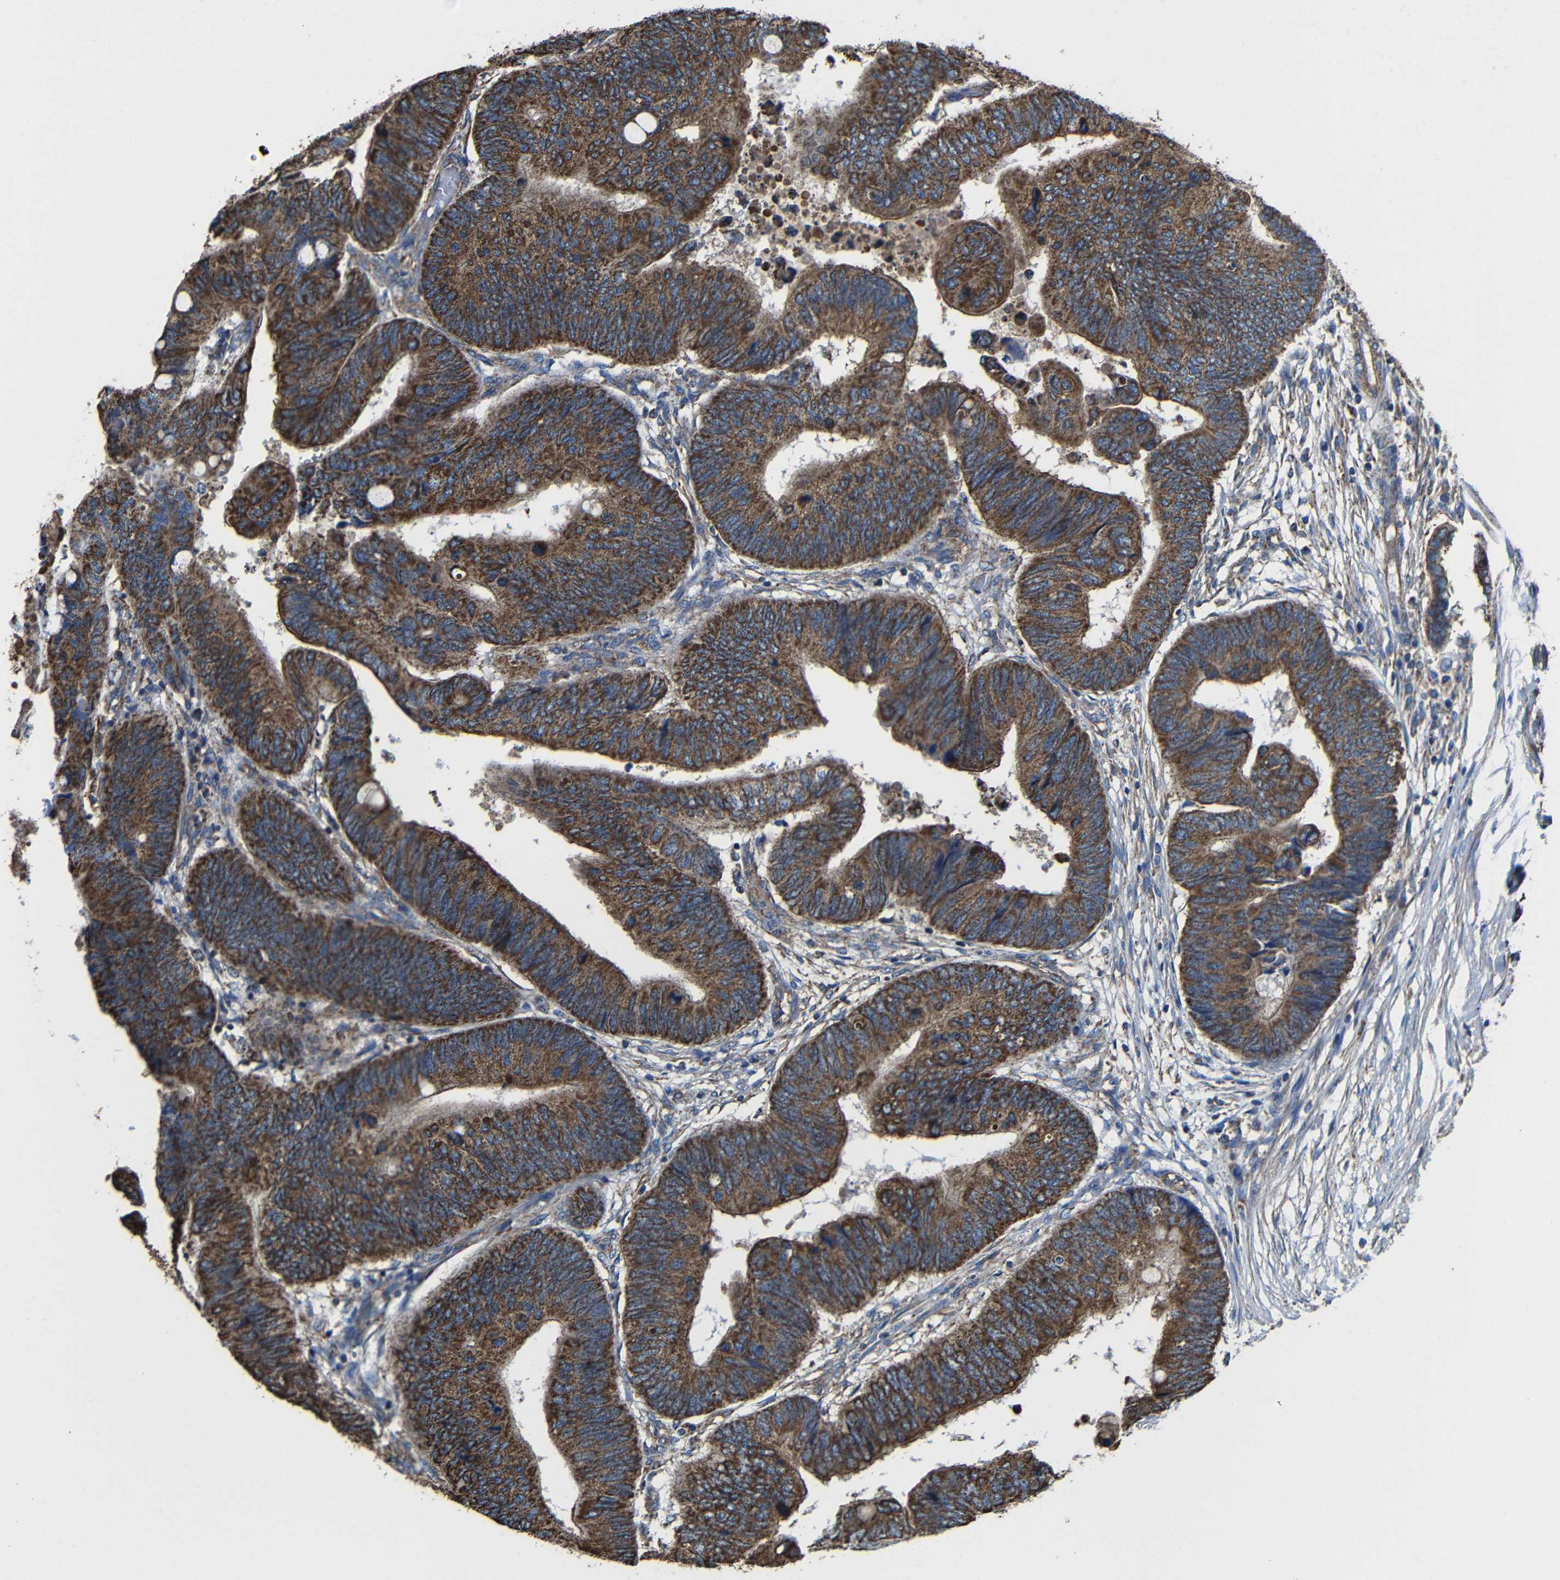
{"staining": {"intensity": "strong", "quantity": ">75%", "location": "cytoplasmic/membranous"}, "tissue": "colorectal cancer", "cell_type": "Tumor cells", "image_type": "cancer", "snomed": [{"axis": "morphology", "description": "Normal tissue, NOS"}, {"axis": "morphology", "description": "Adenocarcinoma, NOS"}, {"axis": "topography", "description": "Rectum"}, {"axis": "topography", "description": "Peripheral nerve tissue"}], "caption": "Immunohistochemical staining of colorectal cancer displays strong cytoplasmic/membranous protein positivity in about >75% of tumor cells. The staining was performed using DAB to visualize the protein expression in brown, while the nuclei were stained in blue with hematoxylin (Magnification: 20x).", "gene": "INTS6L", "patient": {"sex": "male", "age": 92}}